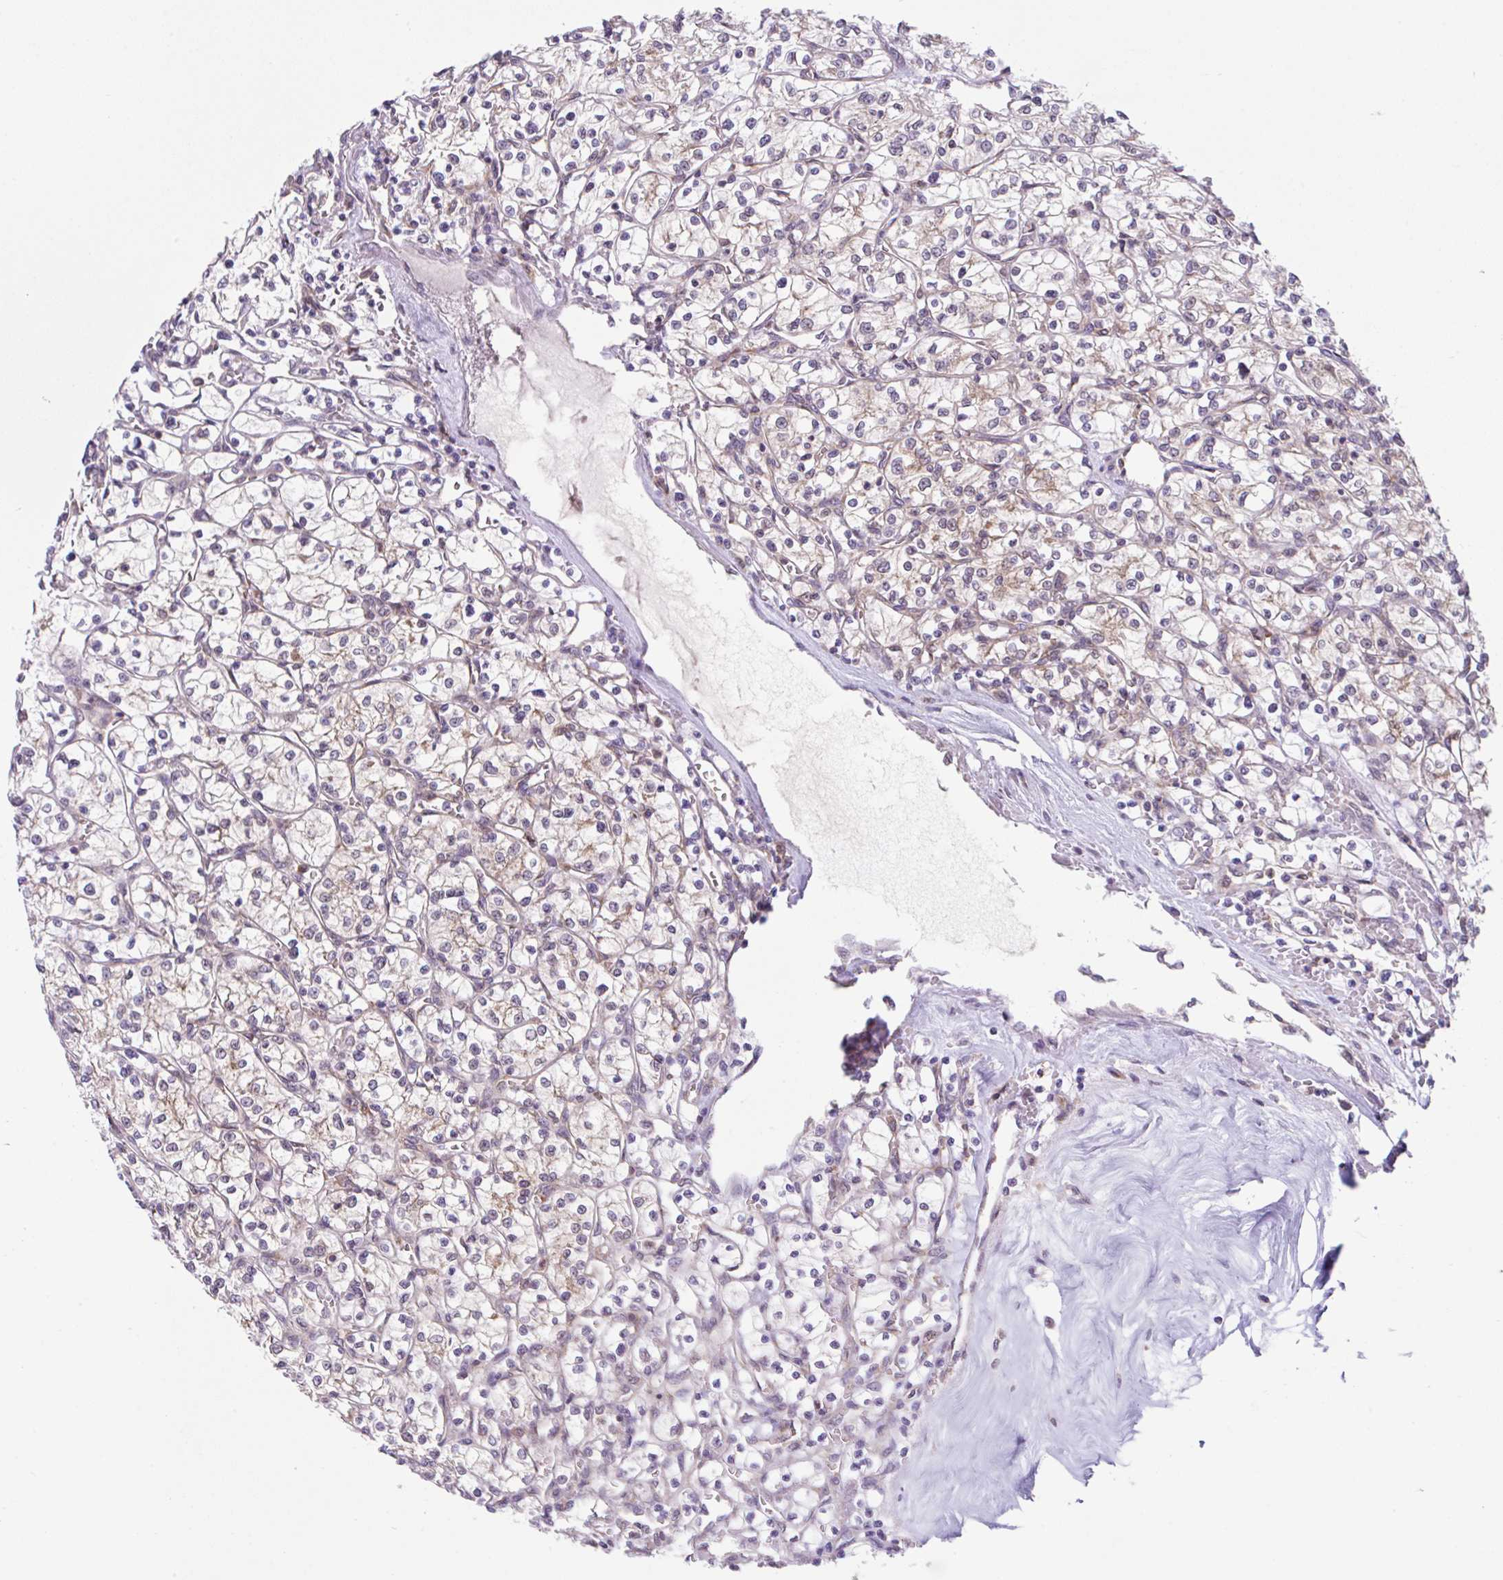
{"staining": {"intensity": "weak", "quantity": "25%-75%", "location": "cytoplasmic/membranous"}, "tissue": "renal cancer", "cell_type": "Tumor cells", "image_type": "cancer", "snomed": [{"axis": "morphology", "description": "Adenocarcinoma, NOS"}, {"axis": "topography", "description": "Kidney"}], "caption": "Brown immunohistochemical staining in renal cancer (adenocarcinoma) reveals weak cytoplasmic/membranous positivity in about 25%-75% of tumor cells.", "gene": "RALBP1", "patient": {"sex": "female", "age": 64}}